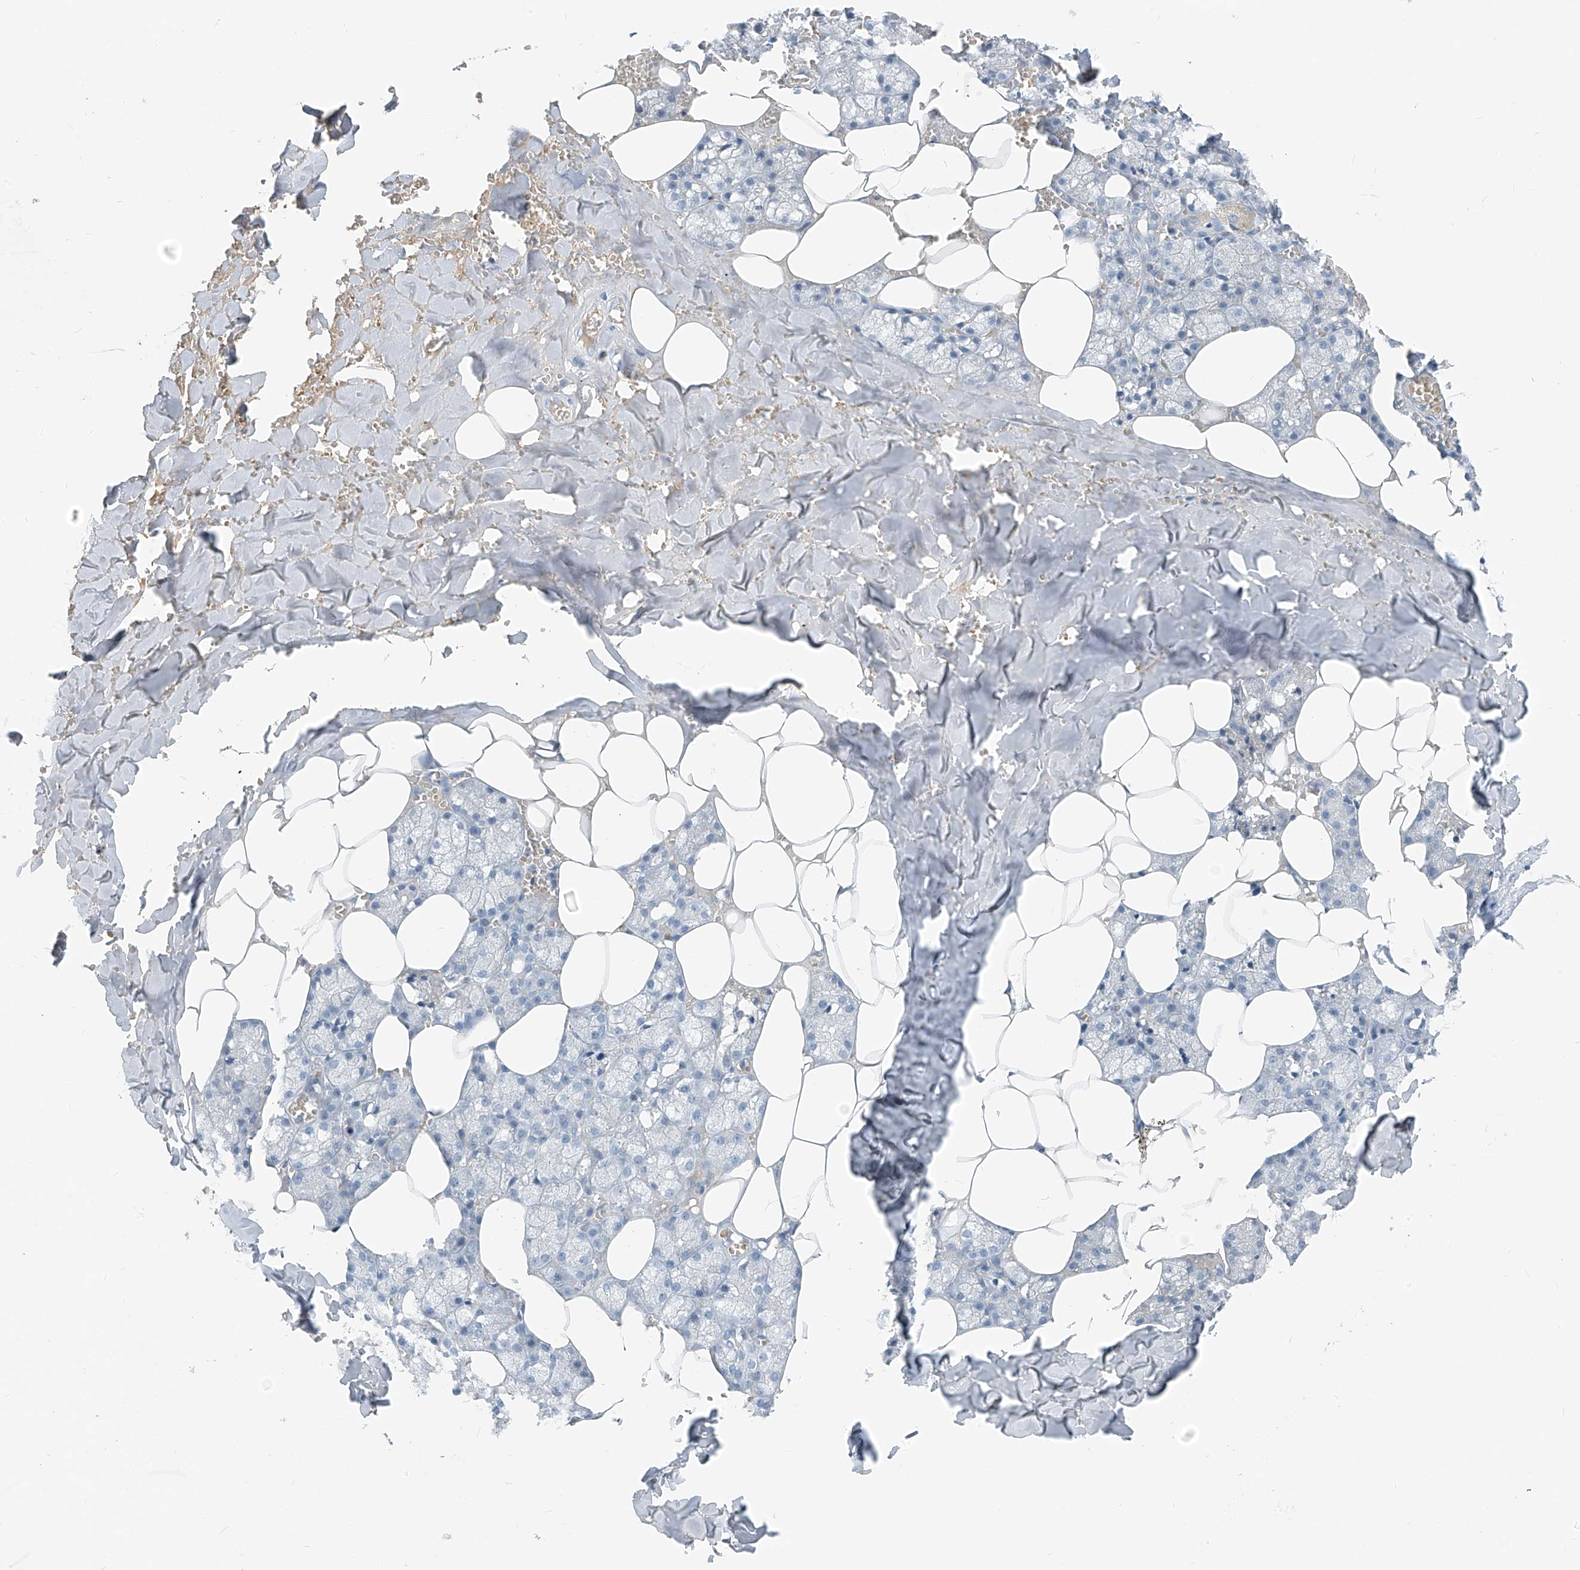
{"staining": {"intensity": "weak", "quantity": "<25%", "location": "cytoplasmic/membranous"}, "tissue": "salivary gland", "cell_type": "Glandular cells", "image_type": "normal", "snomed": [{"axis": "morphology", "description": "Normal tissue, NOS"}, {"axis": "topography", "description": "Salivary gland"}], "caption": "Micrograph shows no significant protein positivity in glandular cells of unremarkable salivary gland.", "gene": "FGD2", "patient": {"sex": "male", "age": 62}}